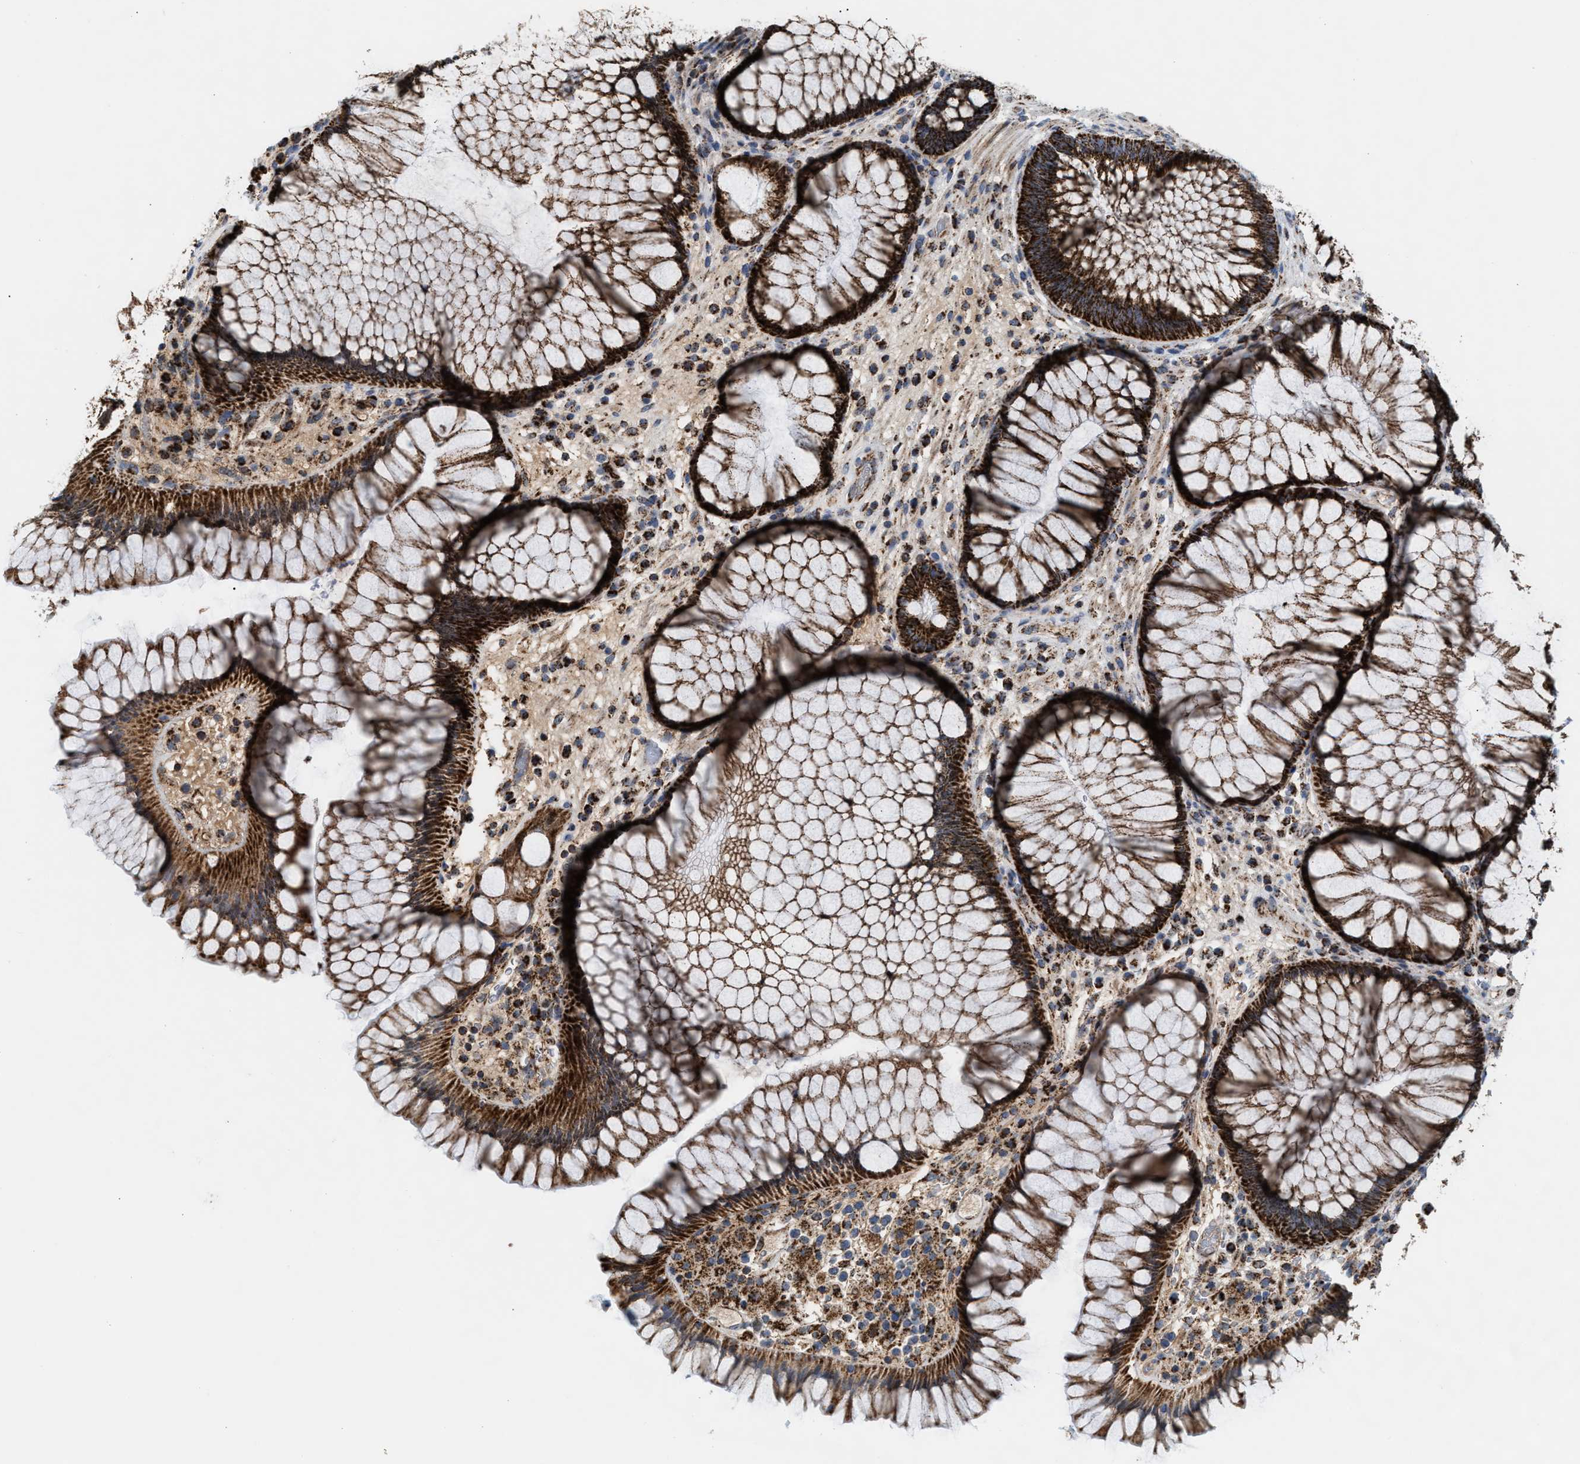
{"staining": {"intensity": "strong", "quantity": ">75%", "location": "cytoplasmic/membranous"}, "tissue": "rectum", "cell_type": "Glandular cells", "image_type": "normal", "snomed": [{"axis": "morphology", "description": "Normal tissue, NOS"}, {"axis": "topography", "description": "Rectum"}], "caption": "Immunohistochemical staining of unremarkable rectum displays strong cytoplasmic/membranous protein expression in approximately >75% of glandular cells.", "gene": "PMPCA", "patient": {"sex": "male", "age": 51}}